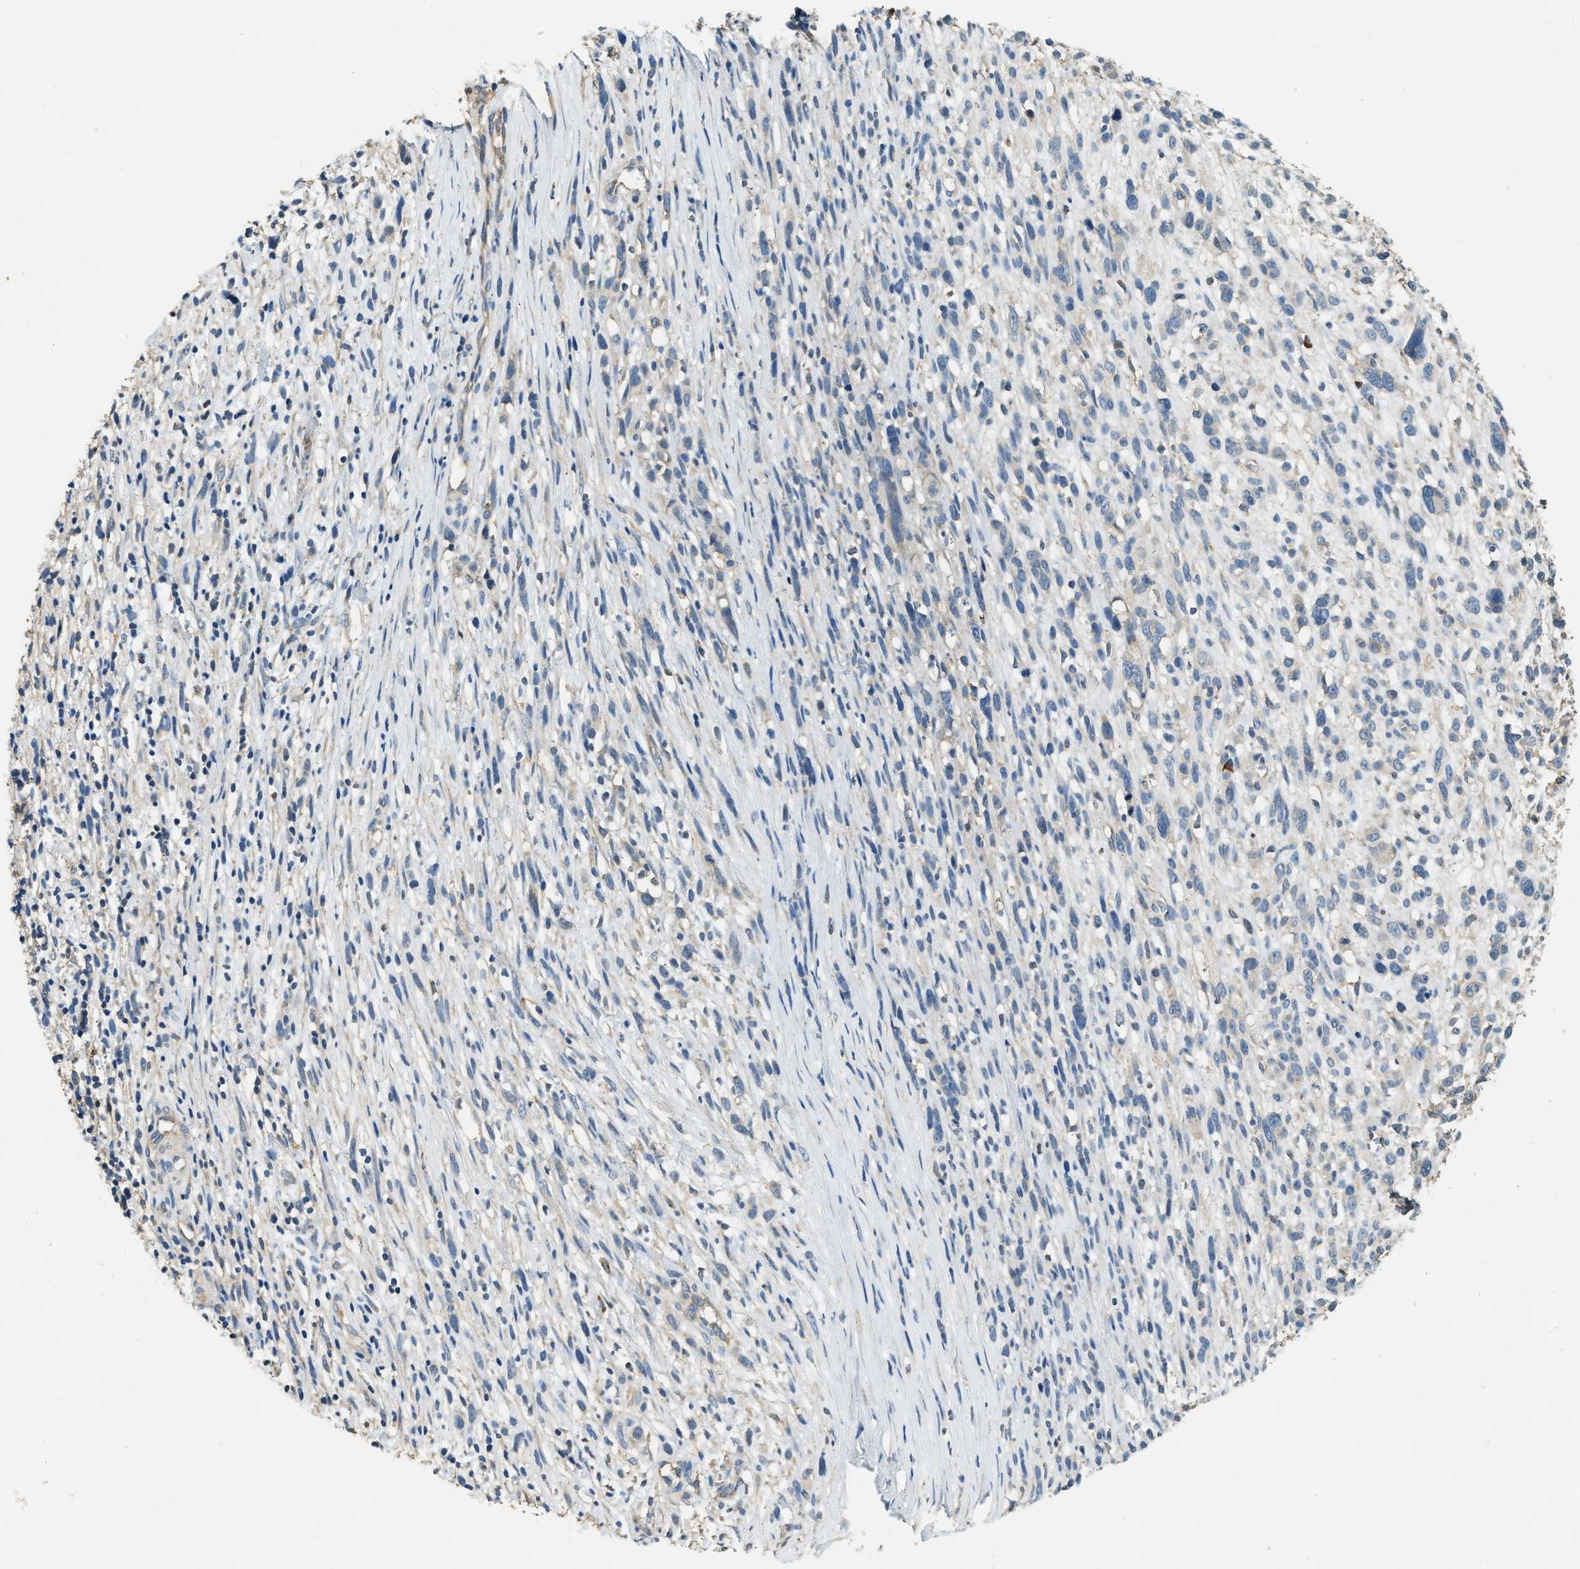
{"staining": {"intensity": "negative", "quantity": "none", "location": "none"}, "tissue": "melanoma", "cell_type": "Tumor cells", "image_type": "cancer", "snomed": [{"axis": "morphology", "description": "Malignant melanoma, NOS"}, {"axis": "topography", "description": "Skin"}], "caption": "There is no significant expression in tumor cells of malignant melanoma. (Immunohistochemistry (ihc), brightfield microscopy, high magnification).", "gene": "CFLAR", "patient": {"sex": "female", "age": 55}}